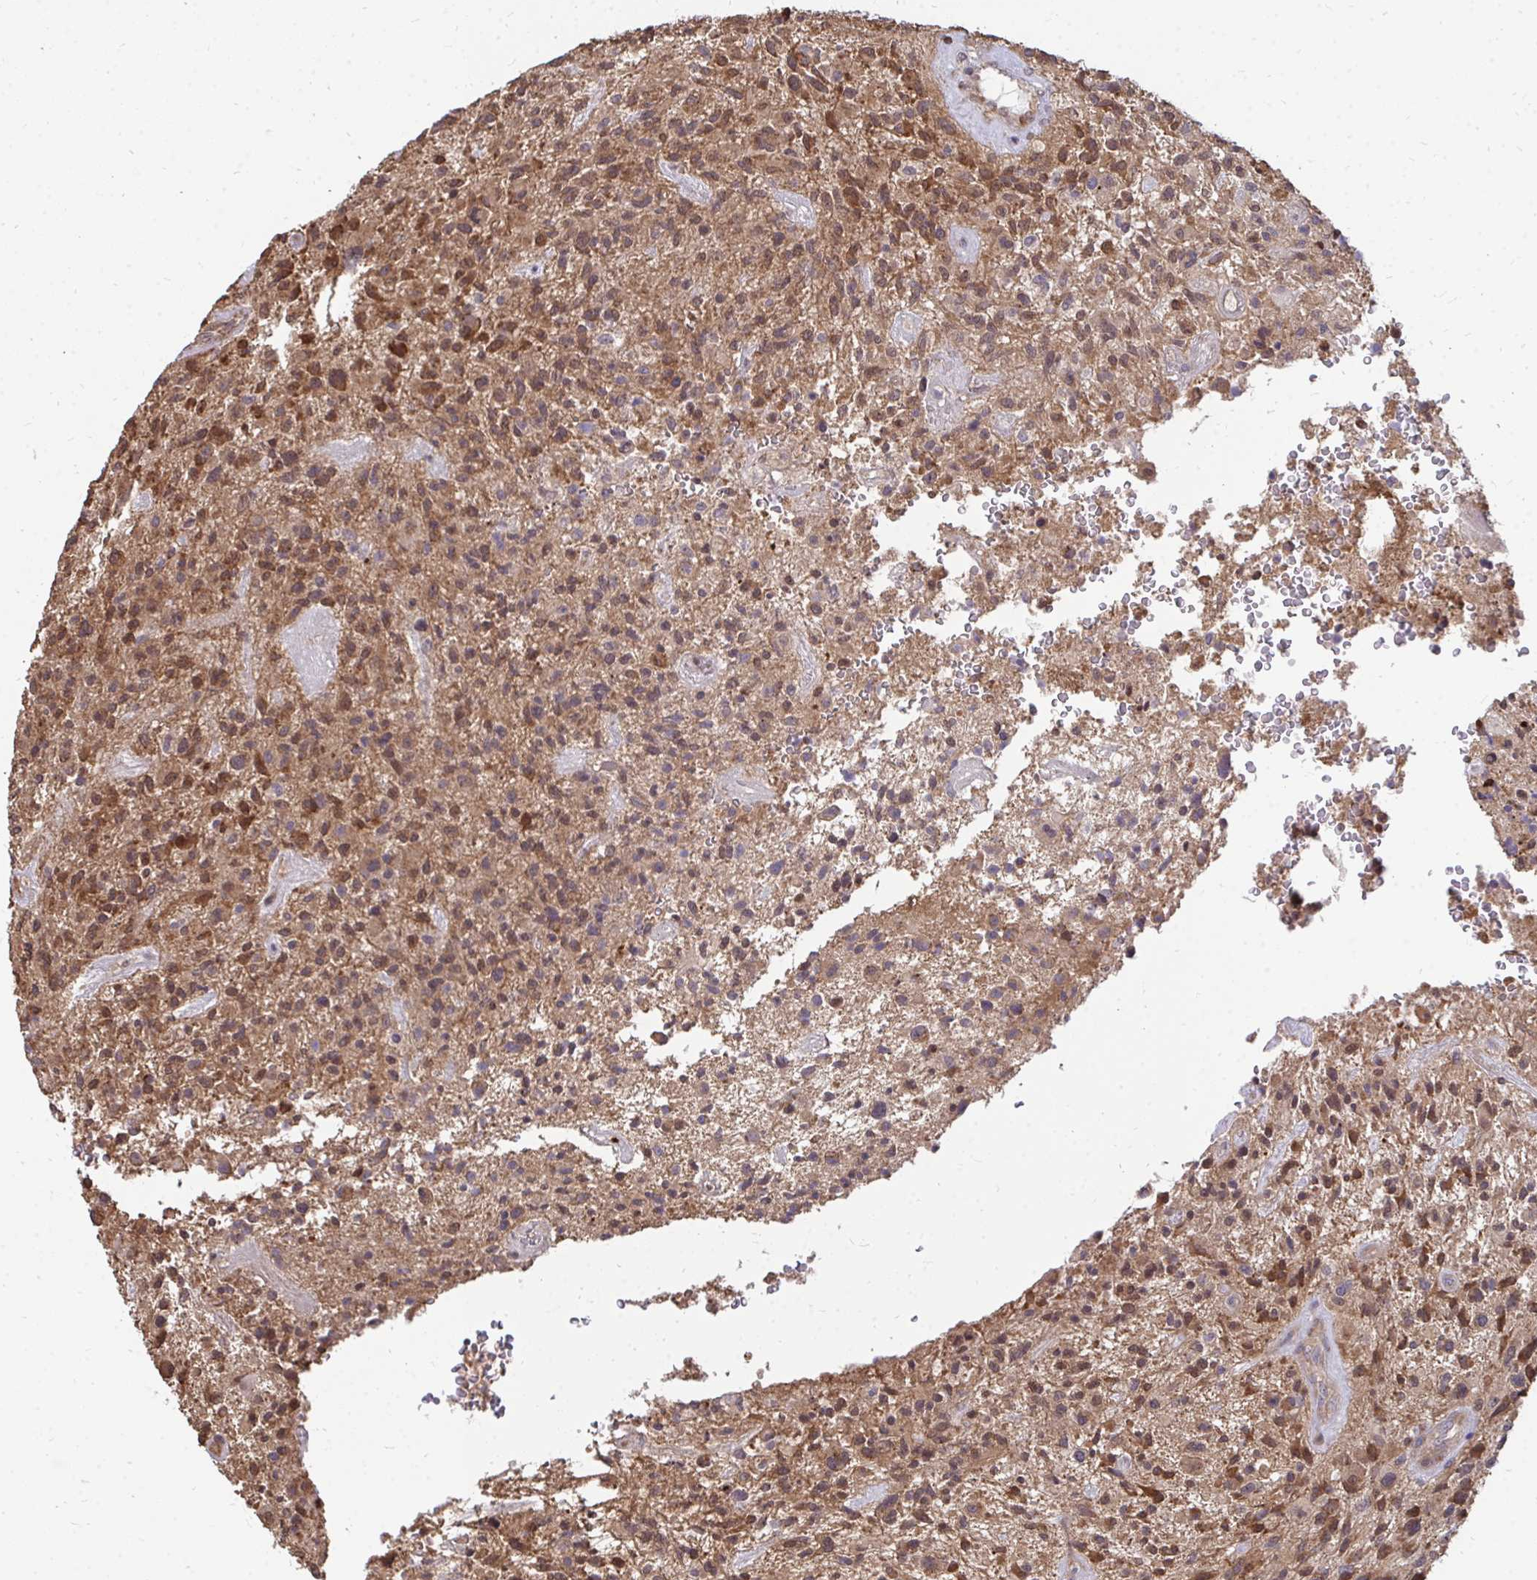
{"staining": {"intensity": "weak", "quantity": ">75%", "location": "cytoplasmic/membranous,nuclear"}, "tissue": "glioma", "cell_type": "Tumor cells", "image_type": "cancer", "snomed": [{"axis": "morphology", "description": "Glioma, malignant, High grade"}, {"axis": "topography", "description": "Brain"}], "caption": "Immunohistochemistry staining of glioma, which shows low levels of weak cytoplasmic/membranous and nuclear positivity in approximately >75% of tumor cells indicating weak cytoplasmic/membranous and nuclear protein positivity. The staining was performed using DAB (3,3'-diaminobenzidine) (brown) for protein detection and nuclei were counterstained in hematoxylin (blue).", "gene": "DNAJA2", "patient": {"sex": "male", "age": 47}}